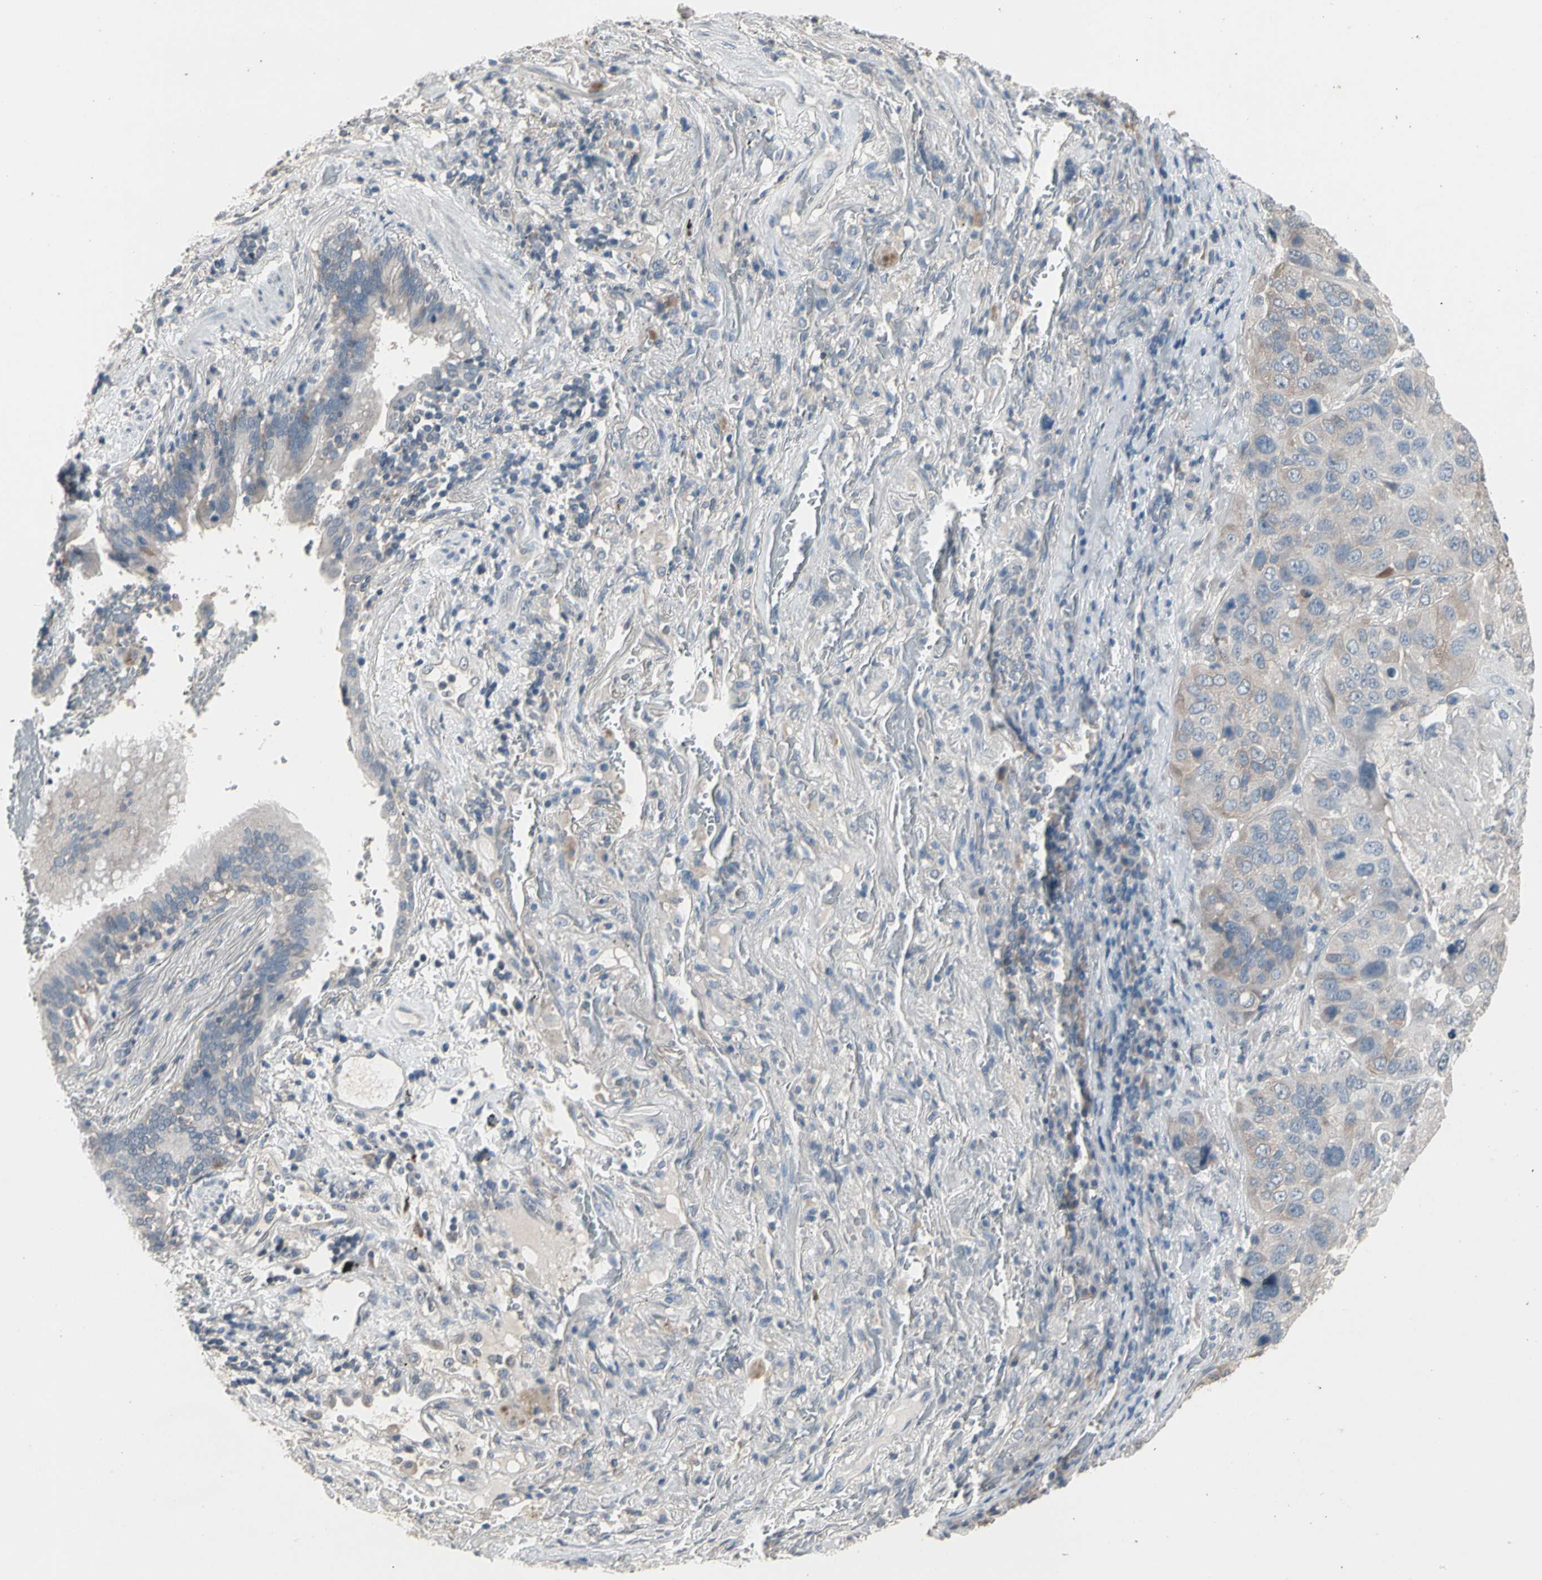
{"staining": {"intensity": "weak", "quantity": ">75%", "location": "cytoplasmic/membranous"}, "tissue": "lung cancer", "cell_type": "Tumor cells", "image_type": "cancer", "snomed": [{"axis": "morphology", "description": "Squamous cell carcinoma, NOS"}, {"axis": "topography", "description": "Lung"}], "caption": "Immunohistochemistry of squamous cell carcinoma (lung) reveals low levels of weak cytoplasmic/membranous staining in about >75% of tumor cells. Ihc stains the protein in brown and the nuclei are stained blue.", "gene": "SV2A", "patient": {"sex": "male", "age": 57}}